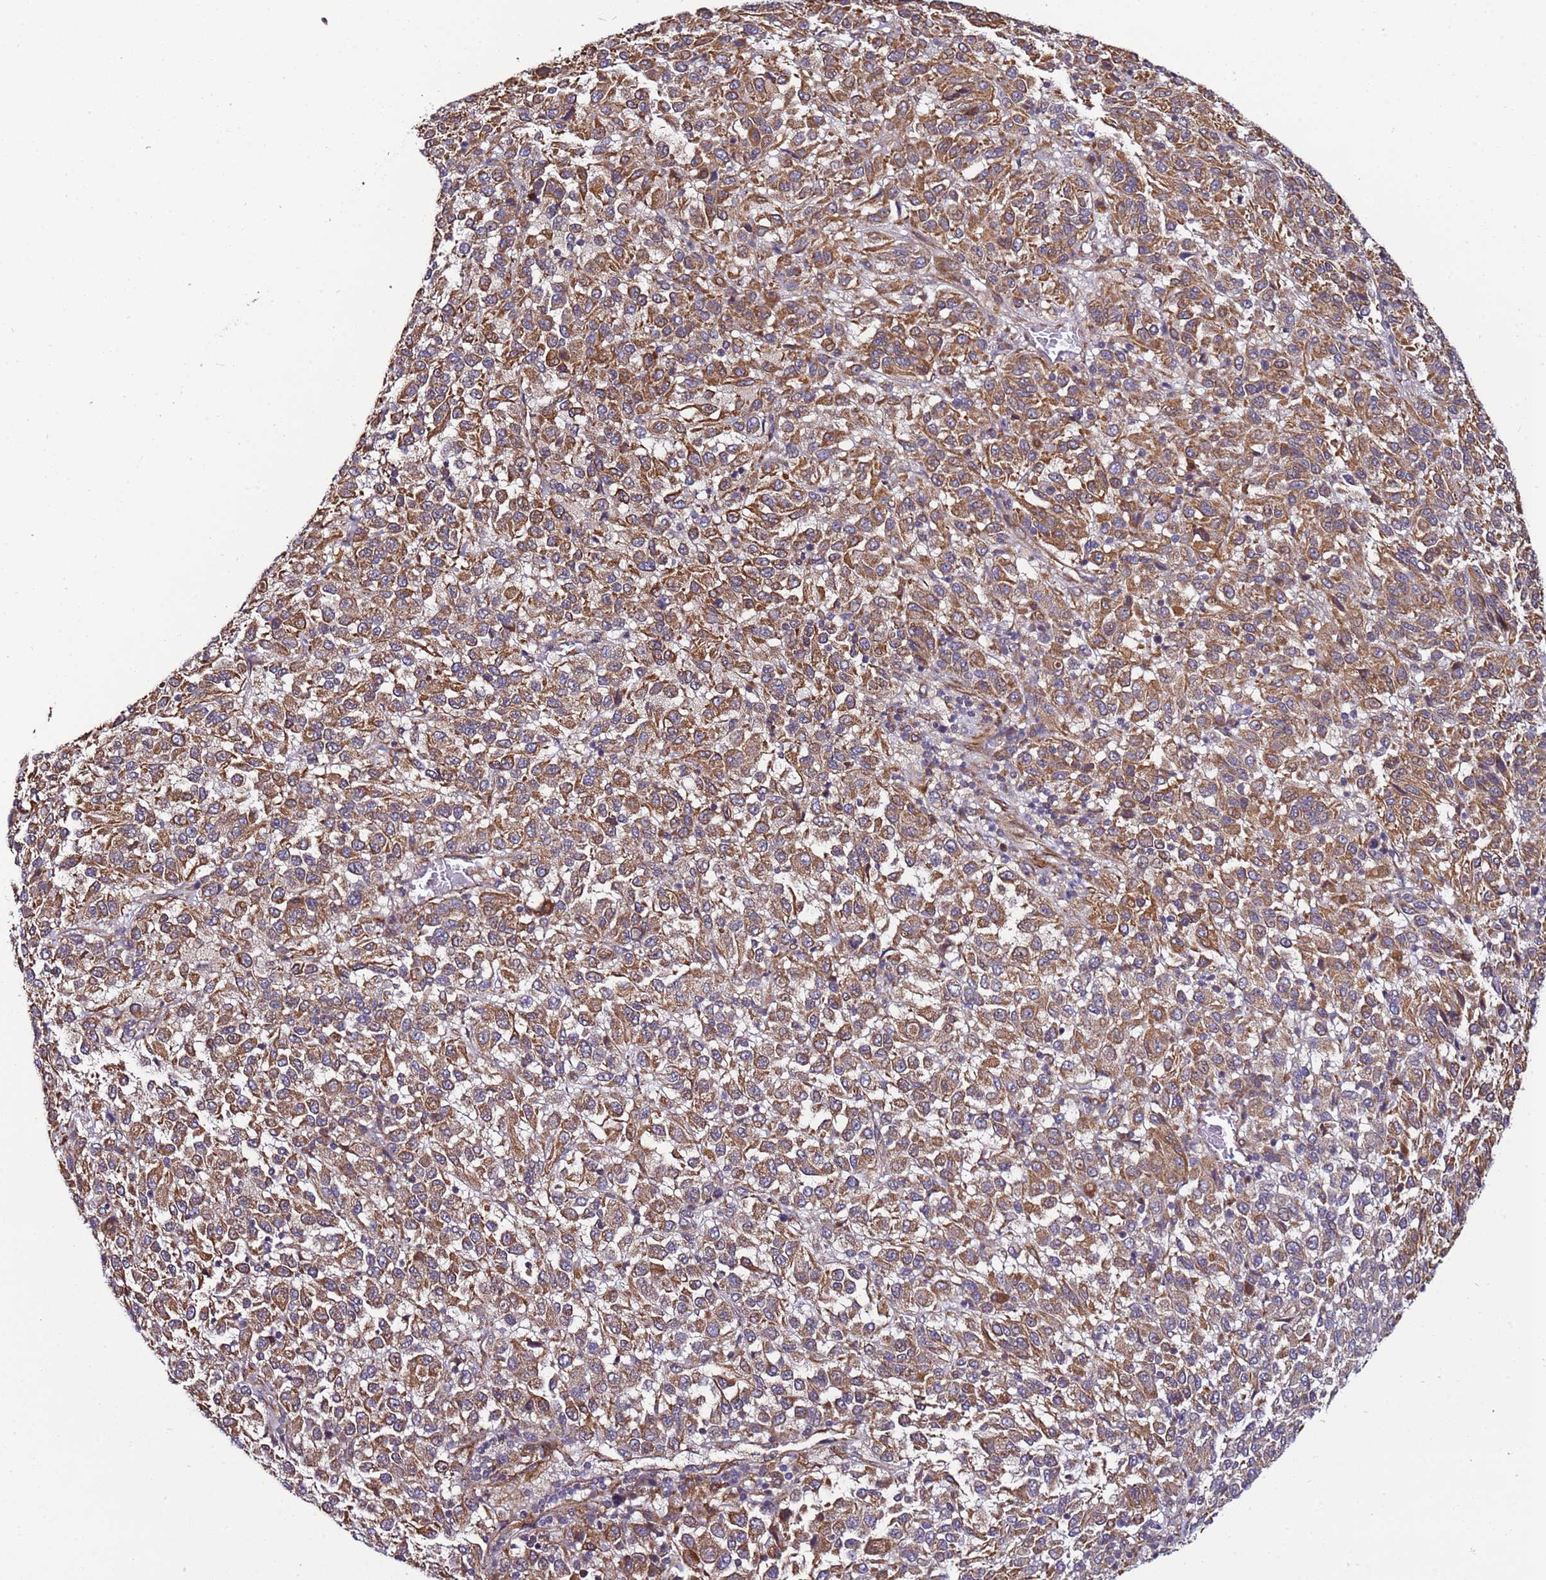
{"staining": {"intensity": "moderate", "quantity": ">75%", "location": "cytoplasmic/membranous"}, "tissue": "melanoma", "cell_type": "Tumor cells", "image_type": "cancer", "snomed": [{"axis": "morphology", "description": "Malignant melanoma, Metastatic site"}, {"axis": "topography", "description": "Lung"}], "caption": "A photomicrograph showing moderate cytoplasmic/membranous positivity in approximately >75% of tumor cells in melanoma, as visualized by brown immunohistochemical staining.", "gene": "MCRIP1", "patient": {"sex": "male", "age": 64}}